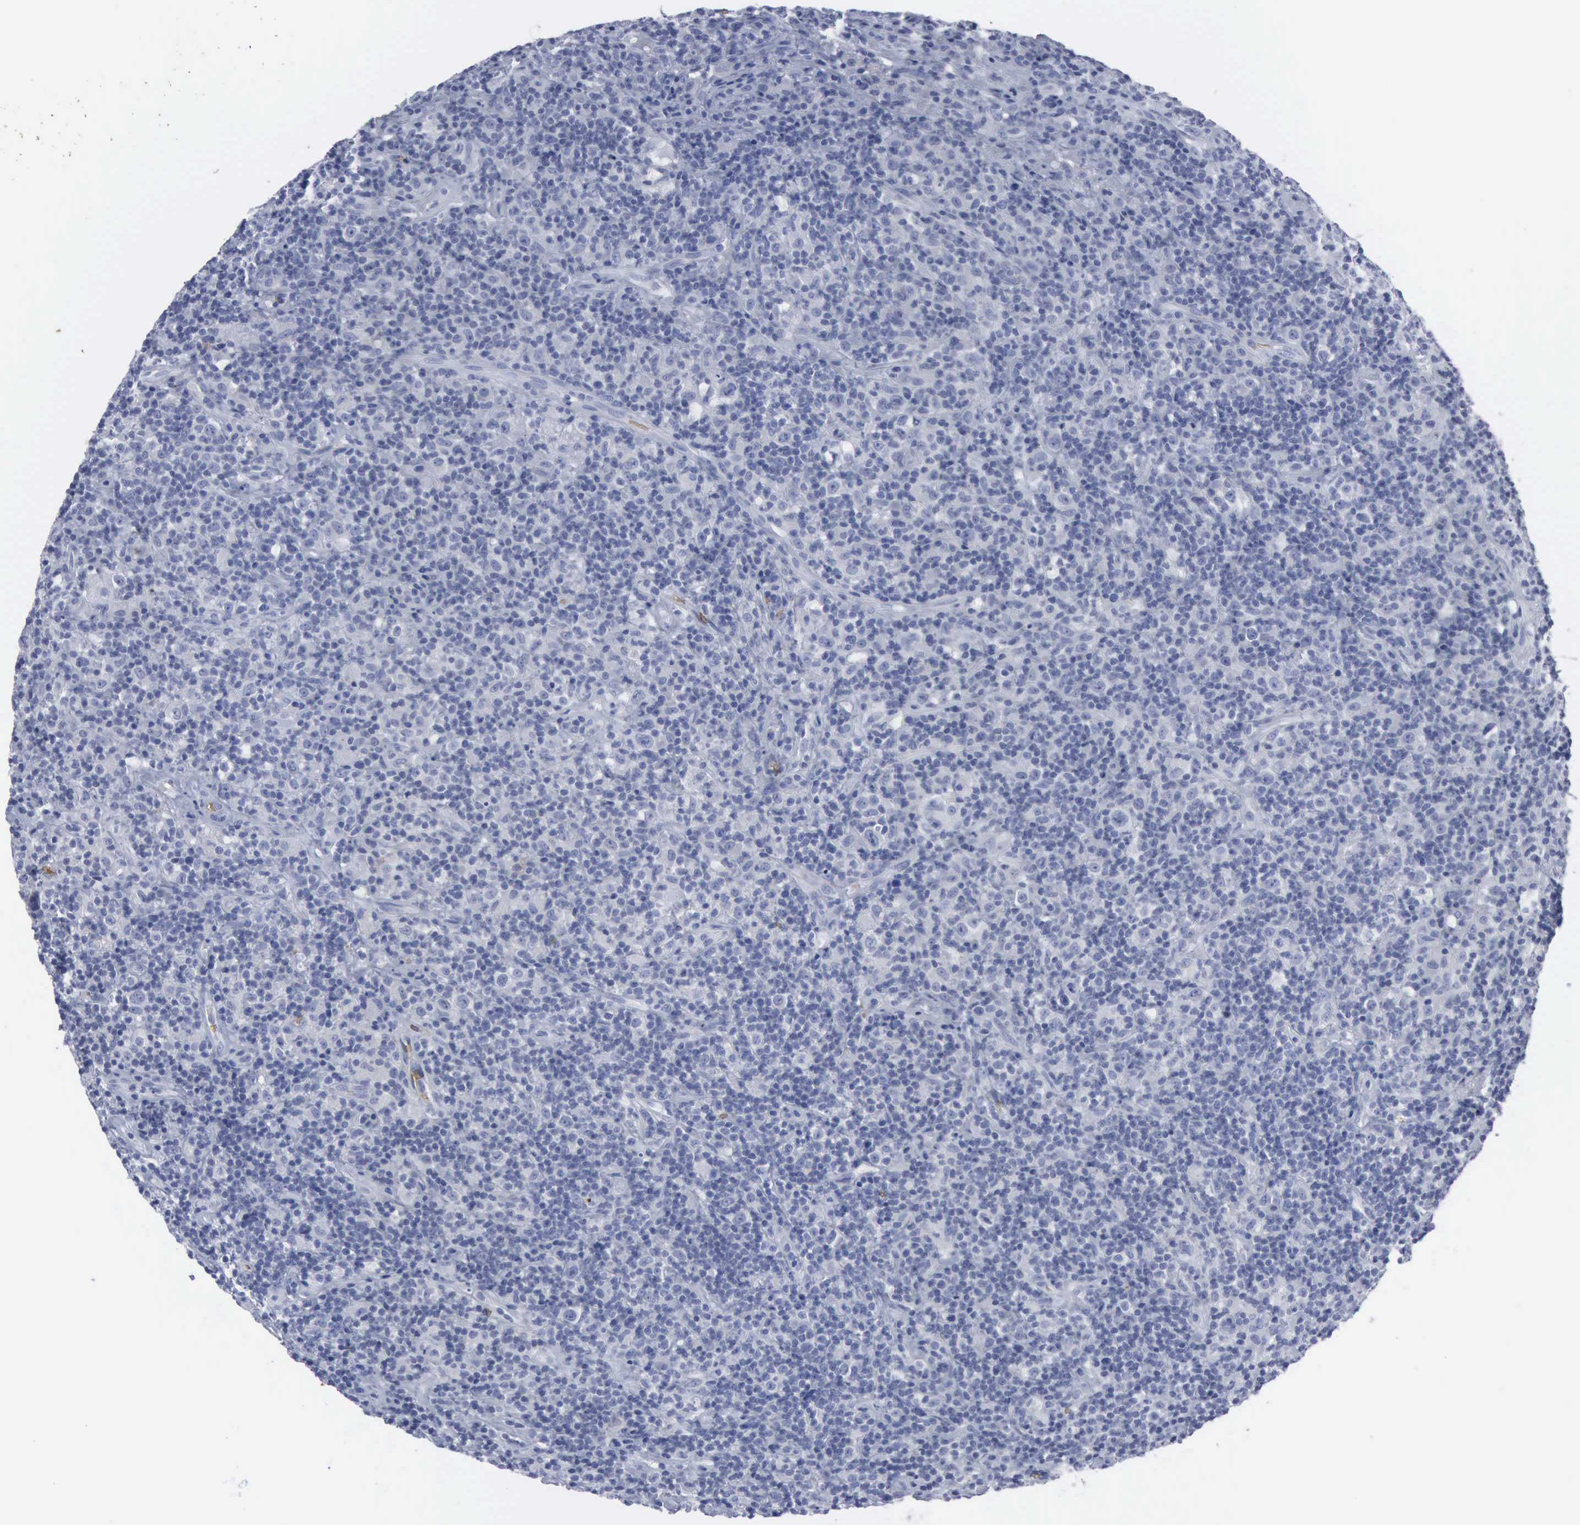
{"staining": {"intensity": "negative", "quantity": "none", "location": "none"}, "tissue": "lymphoma", "cell_type": "Tumor cells", "image_type": "cancer", "snomed": [{"axis": "morphology", "description": "Hodgkin's disease, NOS"}, {"axis": "topography", "description": "Lymph node"}], "caption": "The photomicrograph reveals no staining of tumor cells in lymphoma.", "gene": "TGFB1", "patient": {"sex": "male", "age": 46}}